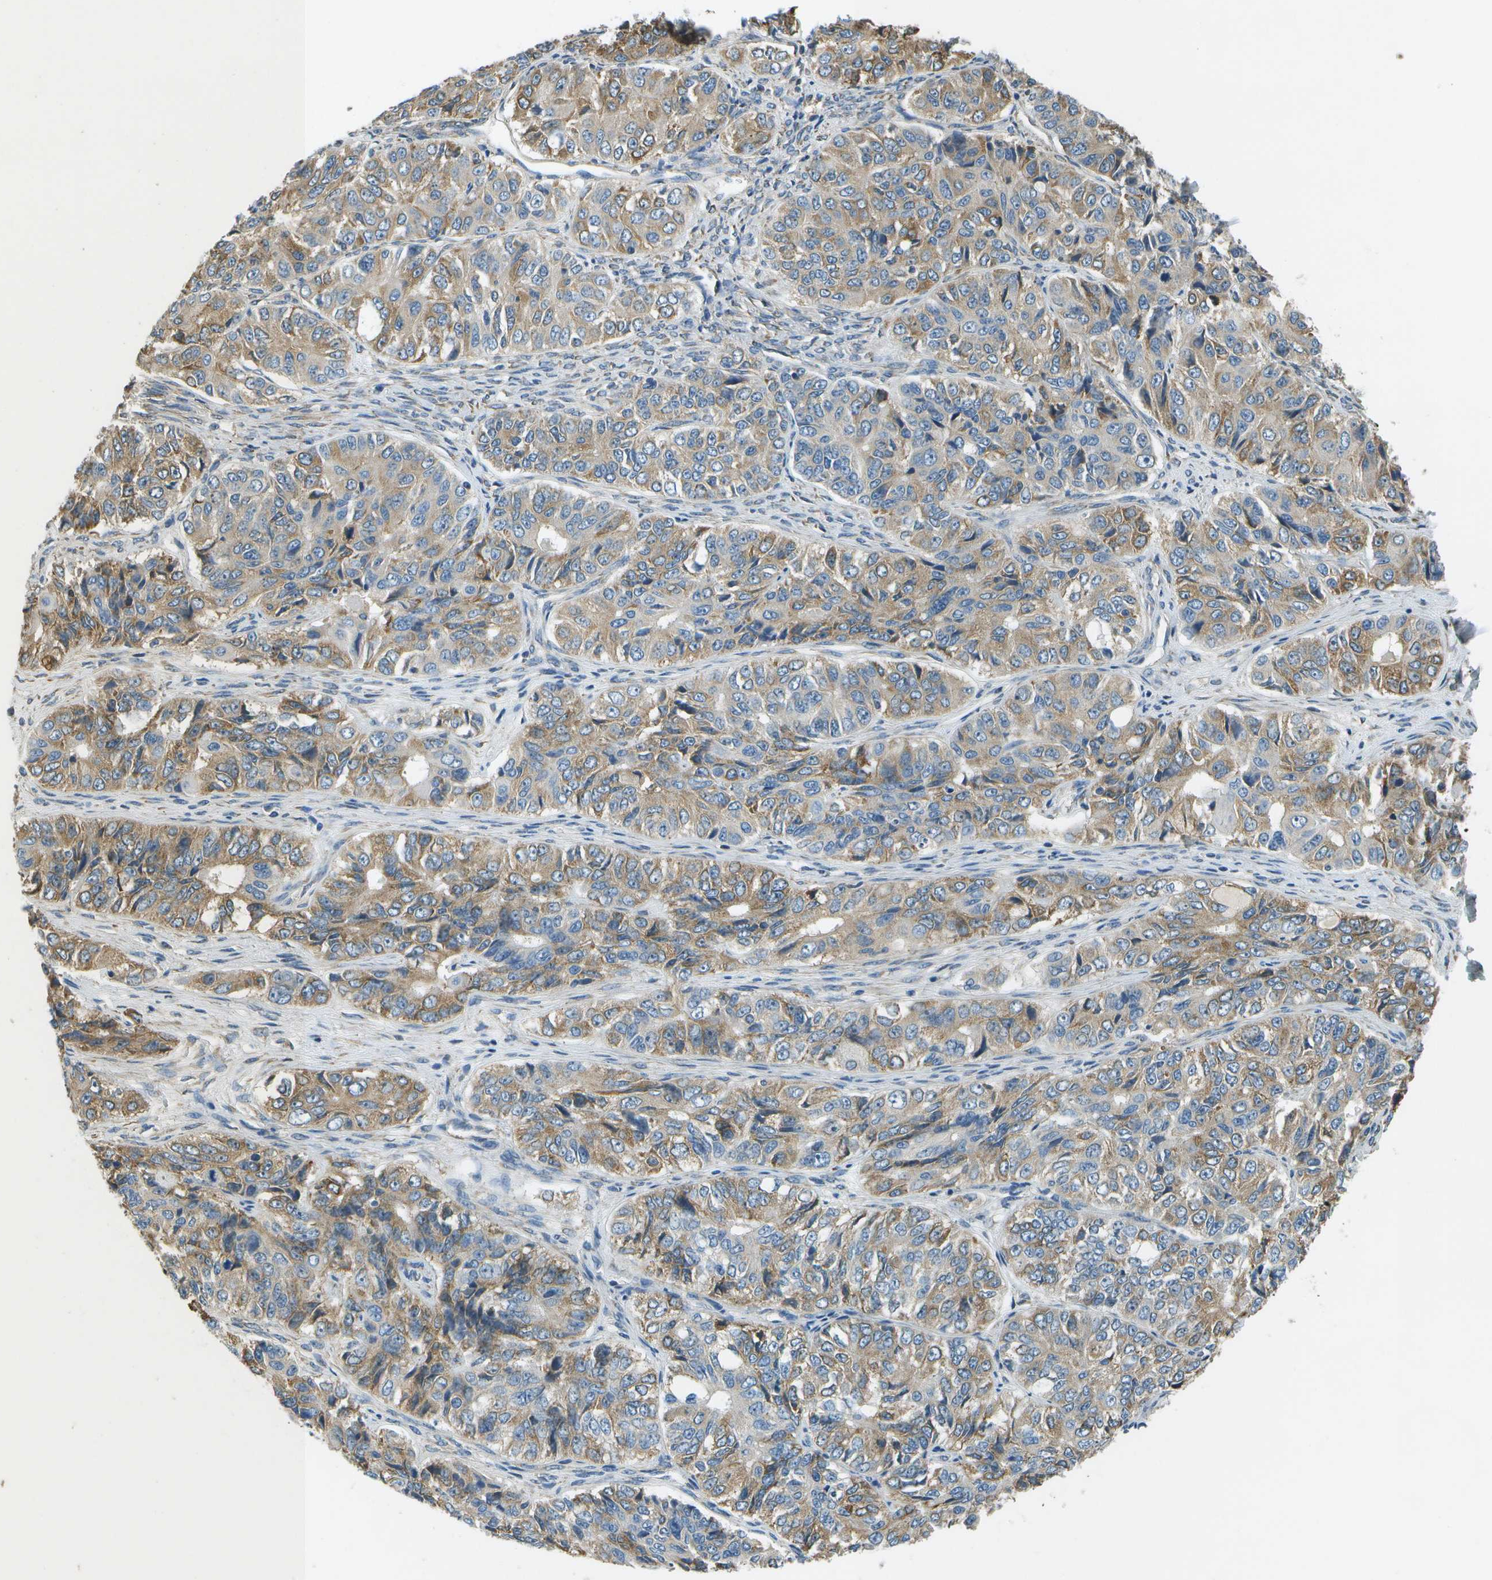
{"staining": {"intensity": "moderate", "quantity": "25%-75%", "location": "cytoplasmic/membranous"}, "tissue": "ovarian cancer", "cell_type": "Tumor cells", "image_type": "cancer", "snomed": [{"axis": "morphology", "description": "Carcinoma, endometroid"}, {"axis": "topography", "description": "Ovary"}], "caption": "Immunohistochemical staining of ovarian cancer (endometroid carcinoma) displays medium levels of moderate cytoplasmic/membranous expression in approximately 25%-75% of tumor cells.", "gene": "SAMSN1", "patient": {"sex": "female", "age": 51}}